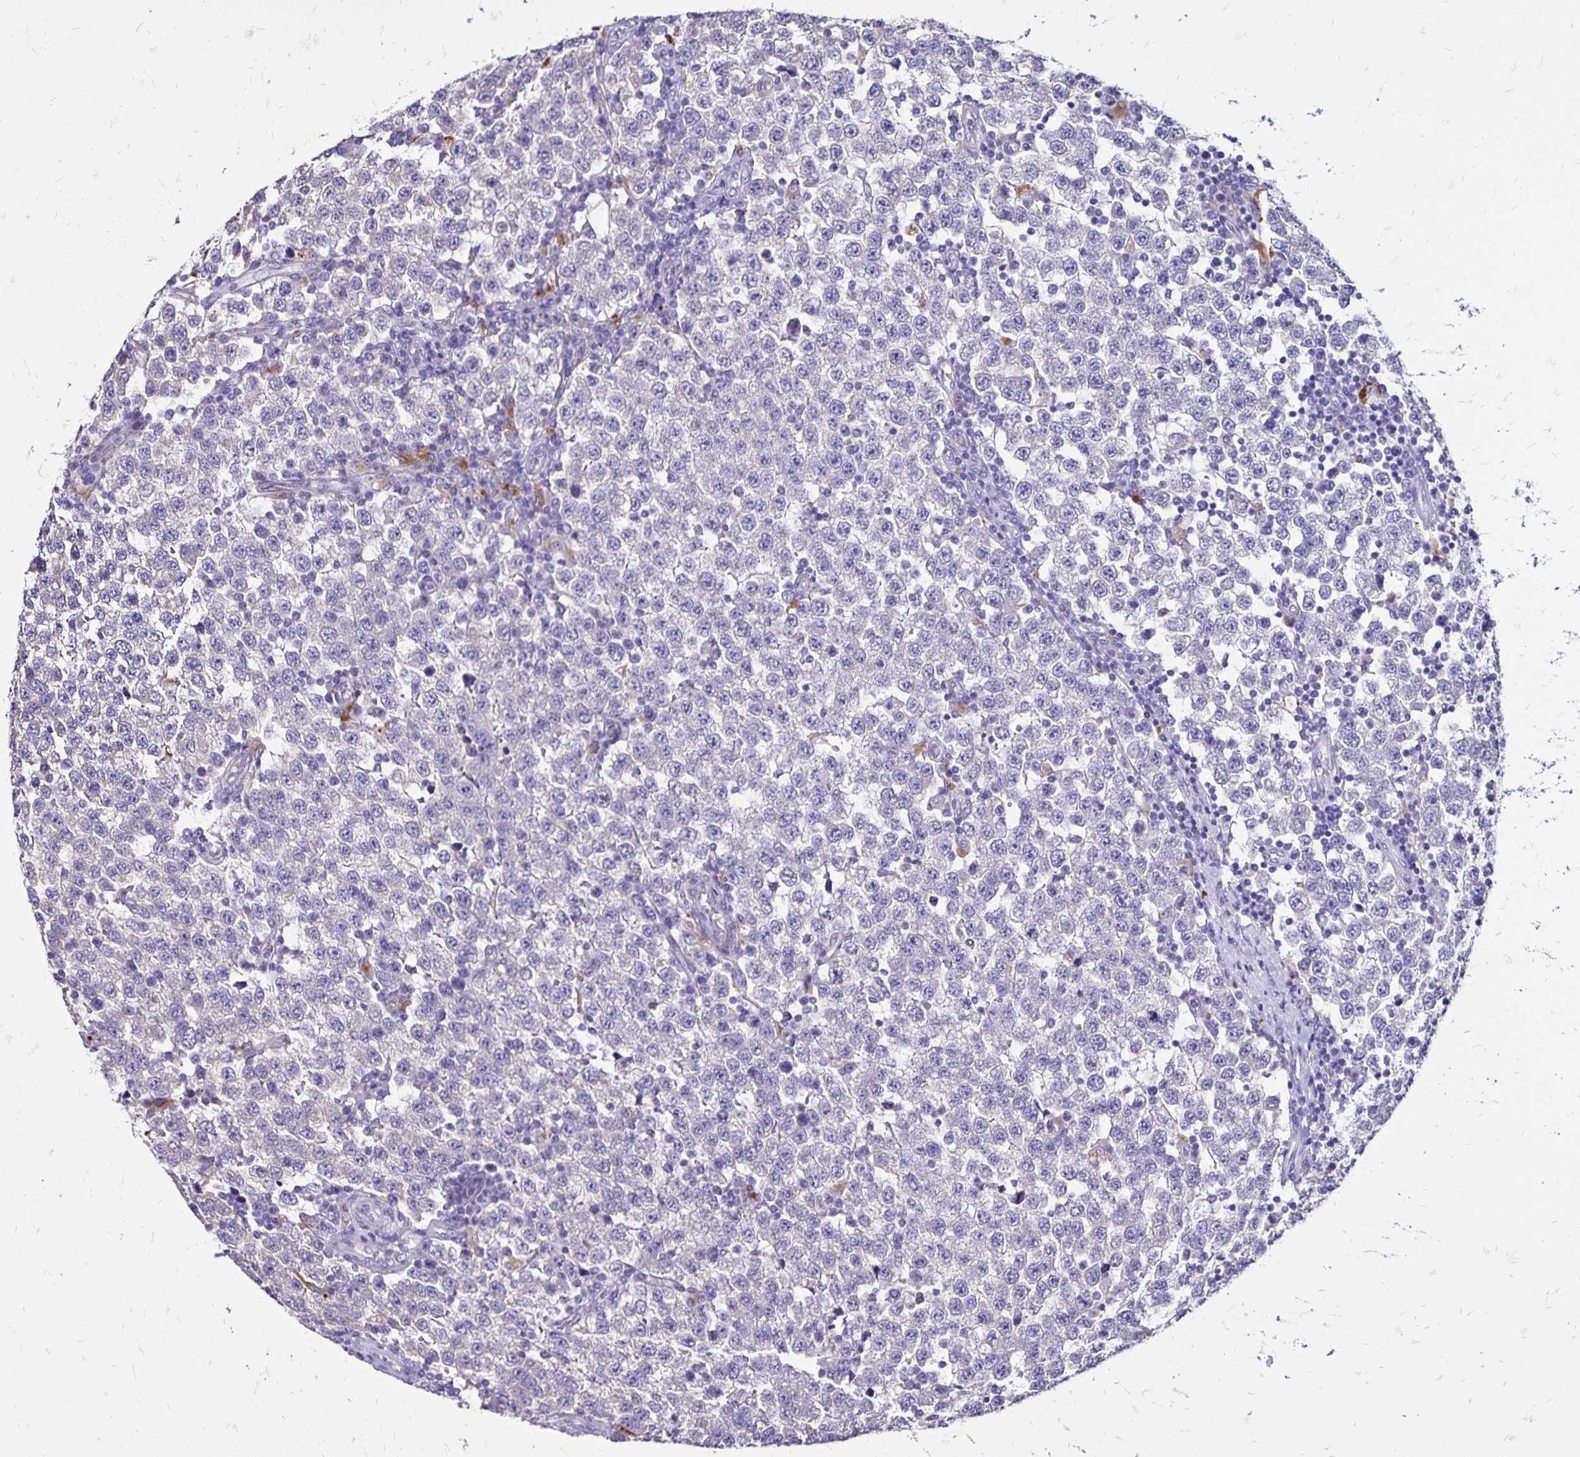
{"staining": {"intensity": "negative", "quantity": "none", "location": "none"}, "tissue": "testis cancer", "cell_type": "Tumor cells", "image_type": "cancer", "snomed": [{"axis": "morphology", "description": "Seminoma, NOS"}, {"axis": "topography", "description": "Testis"}], "caption": "Testis cancer (seminoma) stained for a protein using immunohistochemistry (IHC) demonstrates no expression tumor cells.", "gene": "EVPL", "patient": {"sex": "male", "age": 34}}